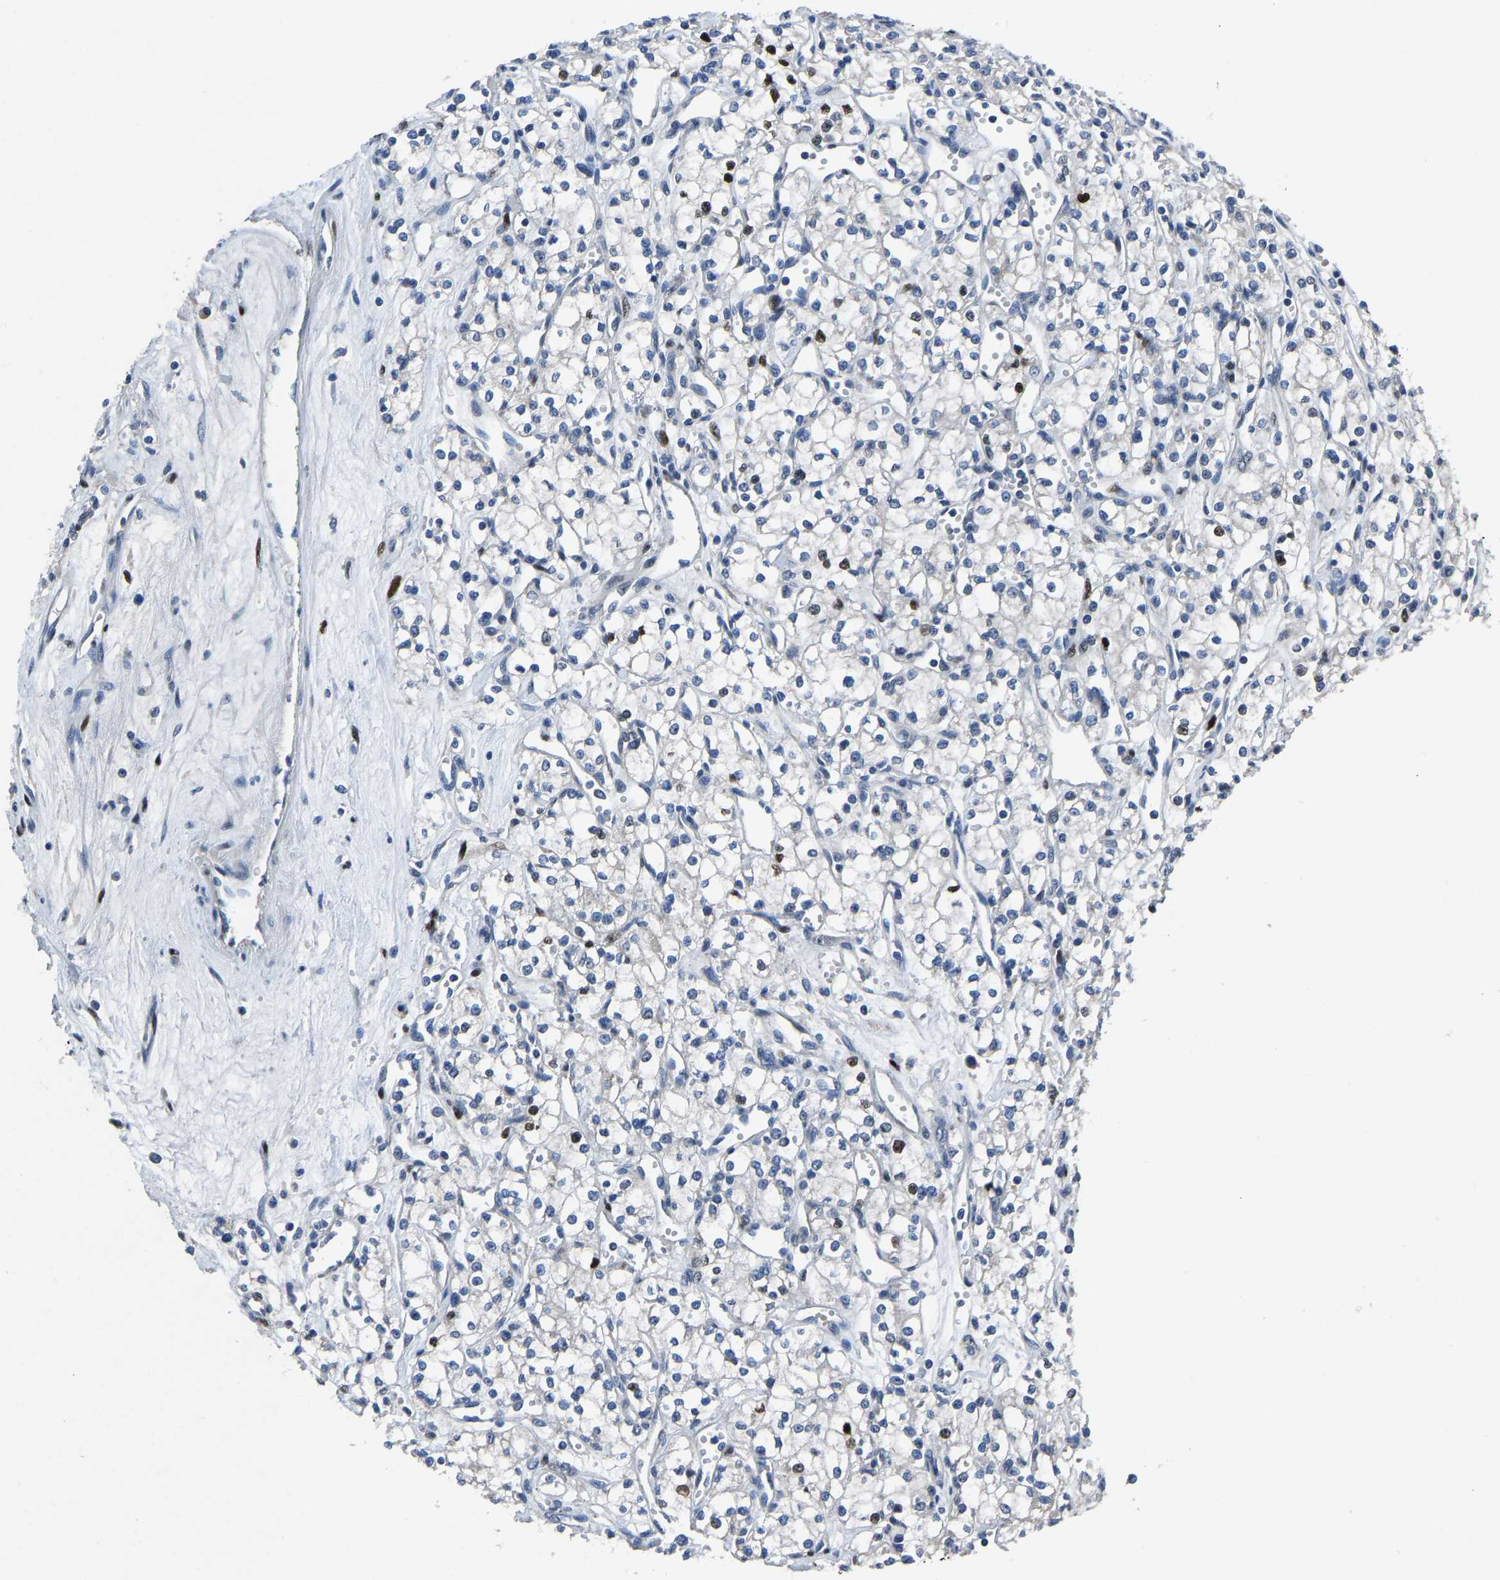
{"staining": {"intensity": "moderate", "quantity": "<25%", "location": "nuclear"}, "tissue": "renal cancer", "cell_type": "Tumor cells", "image_type": "cancer", "snomed": [{"axis": "morphology", "description": "Adenocarcinoma, NOS"}, {"axis": "topography", "description": "Kidney"}], "caption": "An IHC image of neoplastic tissue is shown. Protein staining in brown shows moderate nuclear positivity in renal cancer (adenocarcinoma) within tumor cells.", "gene": "EGR1", "patient": {"sex": "male", "age": 59}}